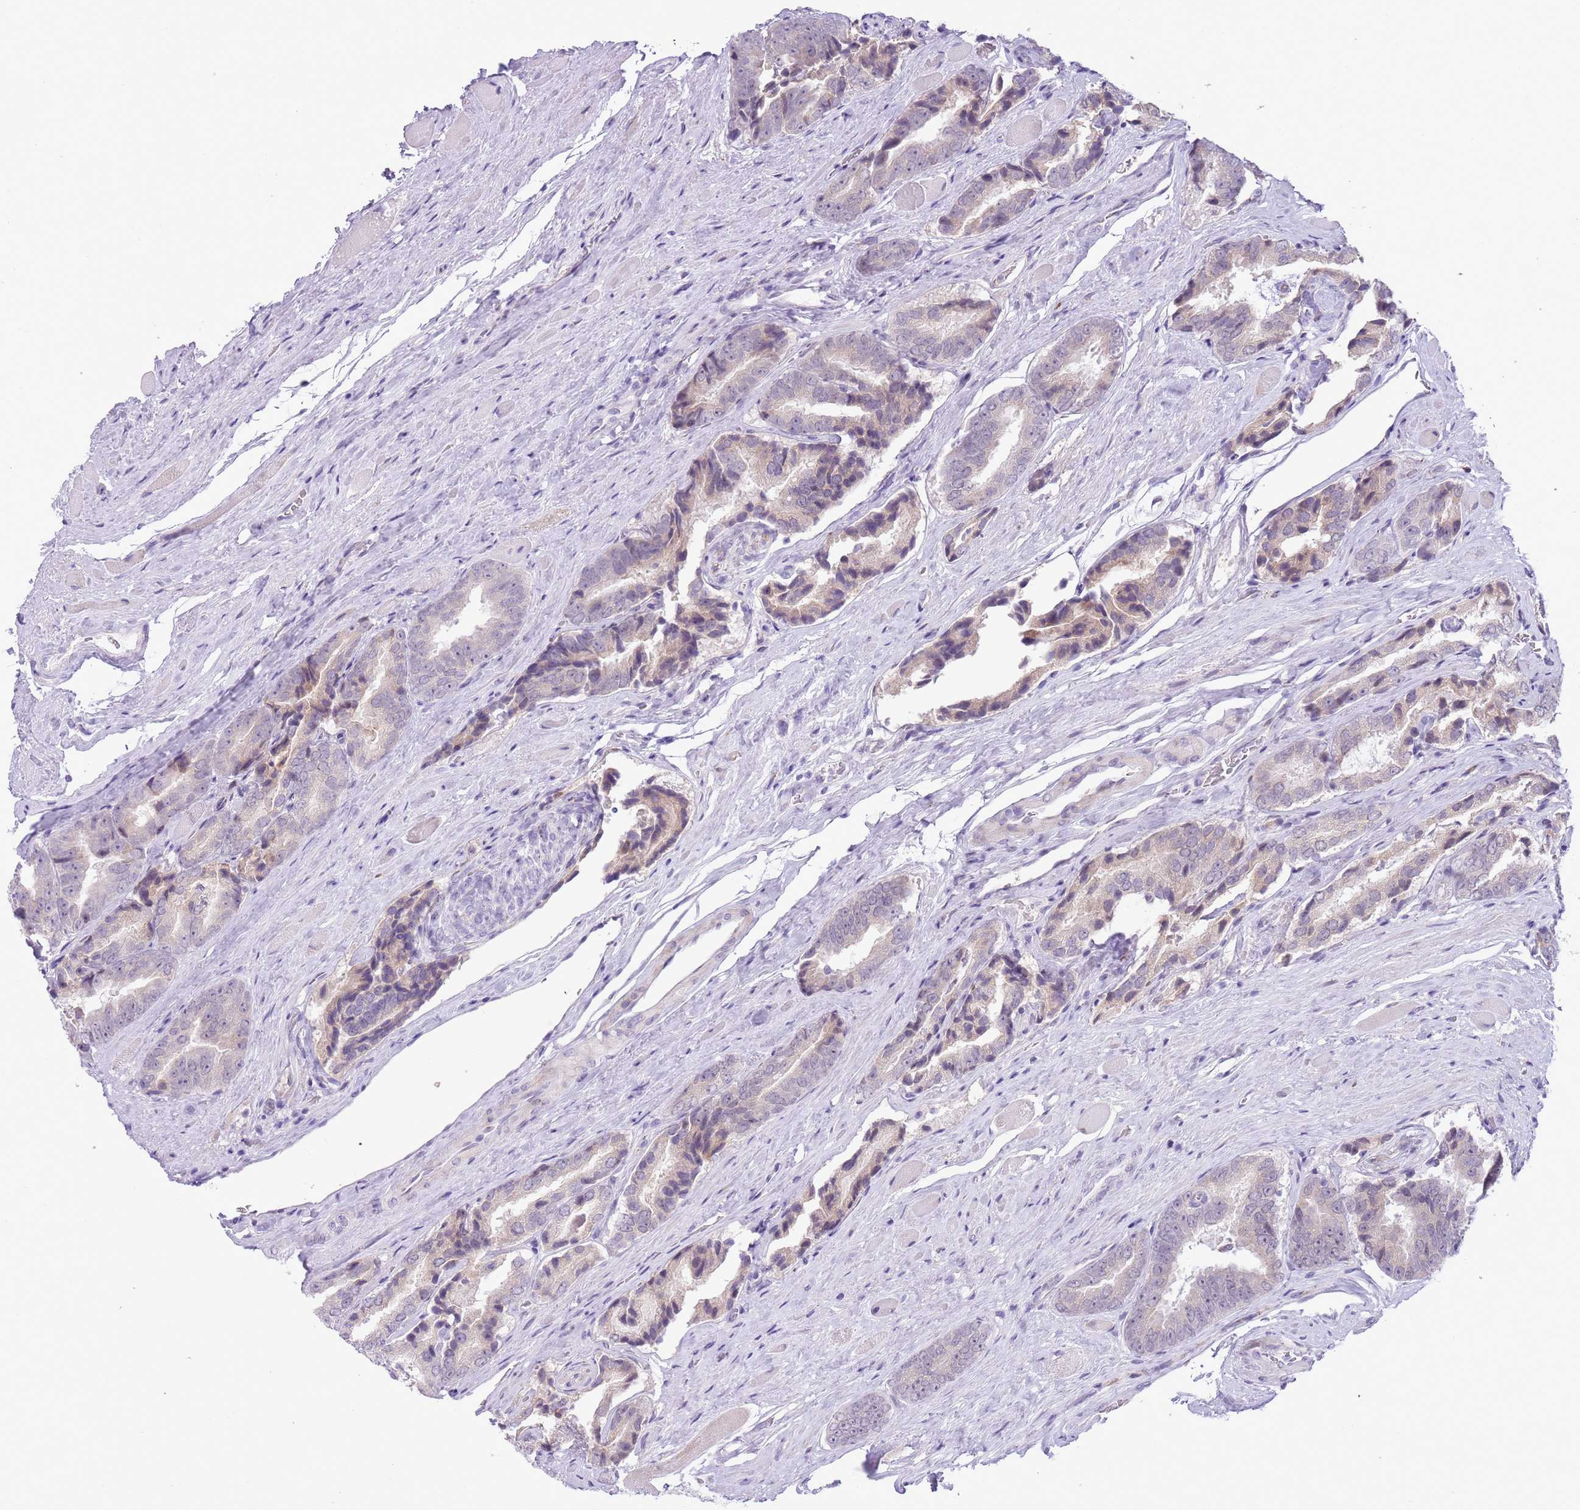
{"staining": {"intensity": "weak", "quantity": "<25%", "location": "nuclear"}, "tissue": "prostate cancer", "cell_type": "Tumor cells", "image_type": "cancer", "snomed": [{"axis": "morphology", "description": "Adenocarcinoma, High grade"}, {"axis": "topography", "description": "Prostate"}], "caption": "The photomicrograph displays no significant expression in tumor cells of prostate adenocarcinoma (high-grade).", "gene": "ZNF576", "patient": {"sex": "male", "age": 72}}